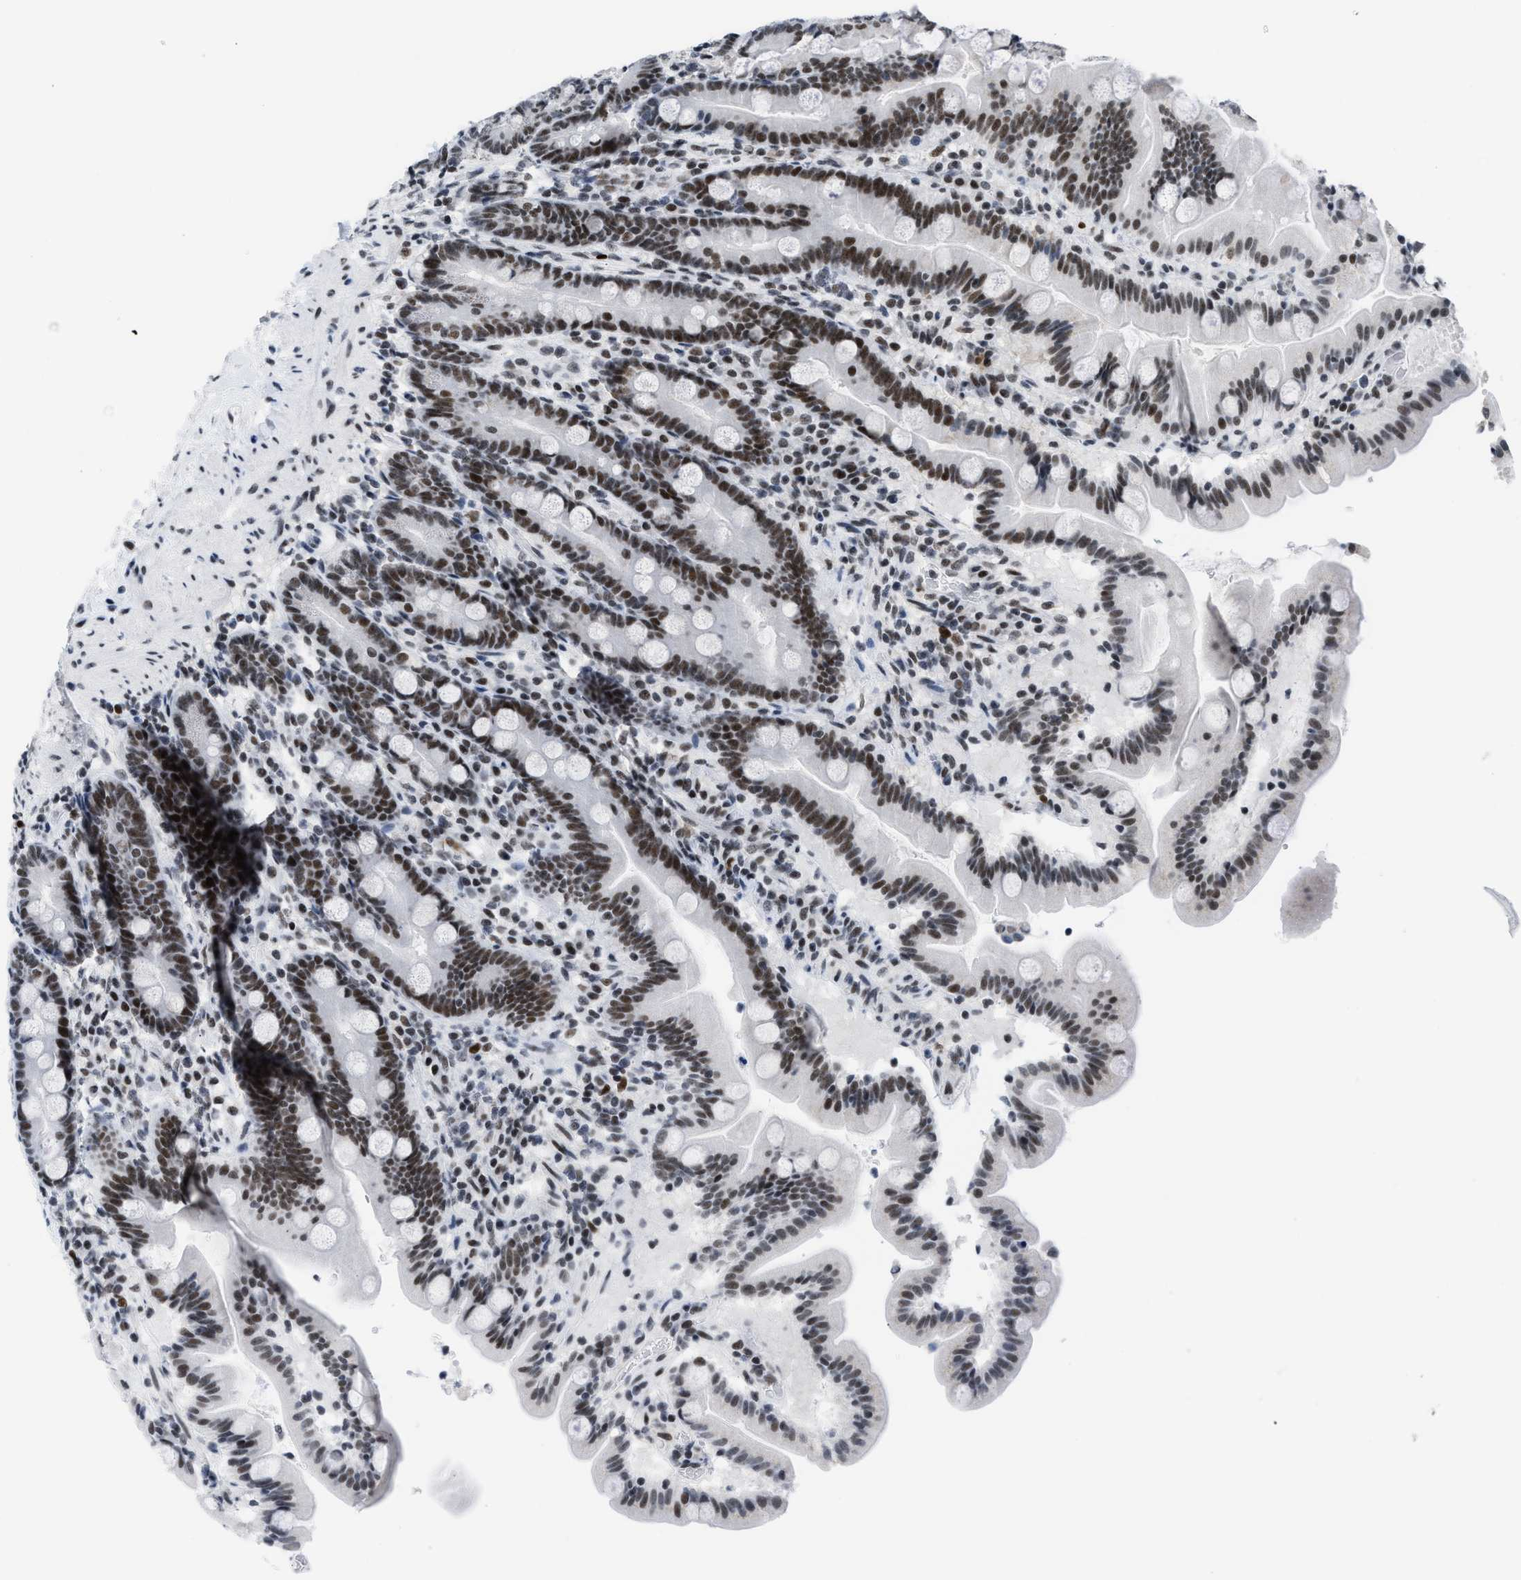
{"staining": {"intensity": "strong", "quantity": ">75%", "location": "nuclear"}, "tissue": "duodenum", "cell_type": "Glandular cells", "image_type": "normal", "snomed": [{"axis": "morphology", "description": "Normal tissue, NOS"}, {"axis": "topography", "description": "Duodenum"}], "caption": "Immunohistochemistry (DAB (3,3'-diaminobenzidine)) staining of benign duodenum shows strong nuclear protein positivity in about >75% of glandular cells. (brown staining indicates protein expression, while blue staining denotes nuclei).", "gene": "TERF2IP", "patient": {"sex": "male", "age": 54}}